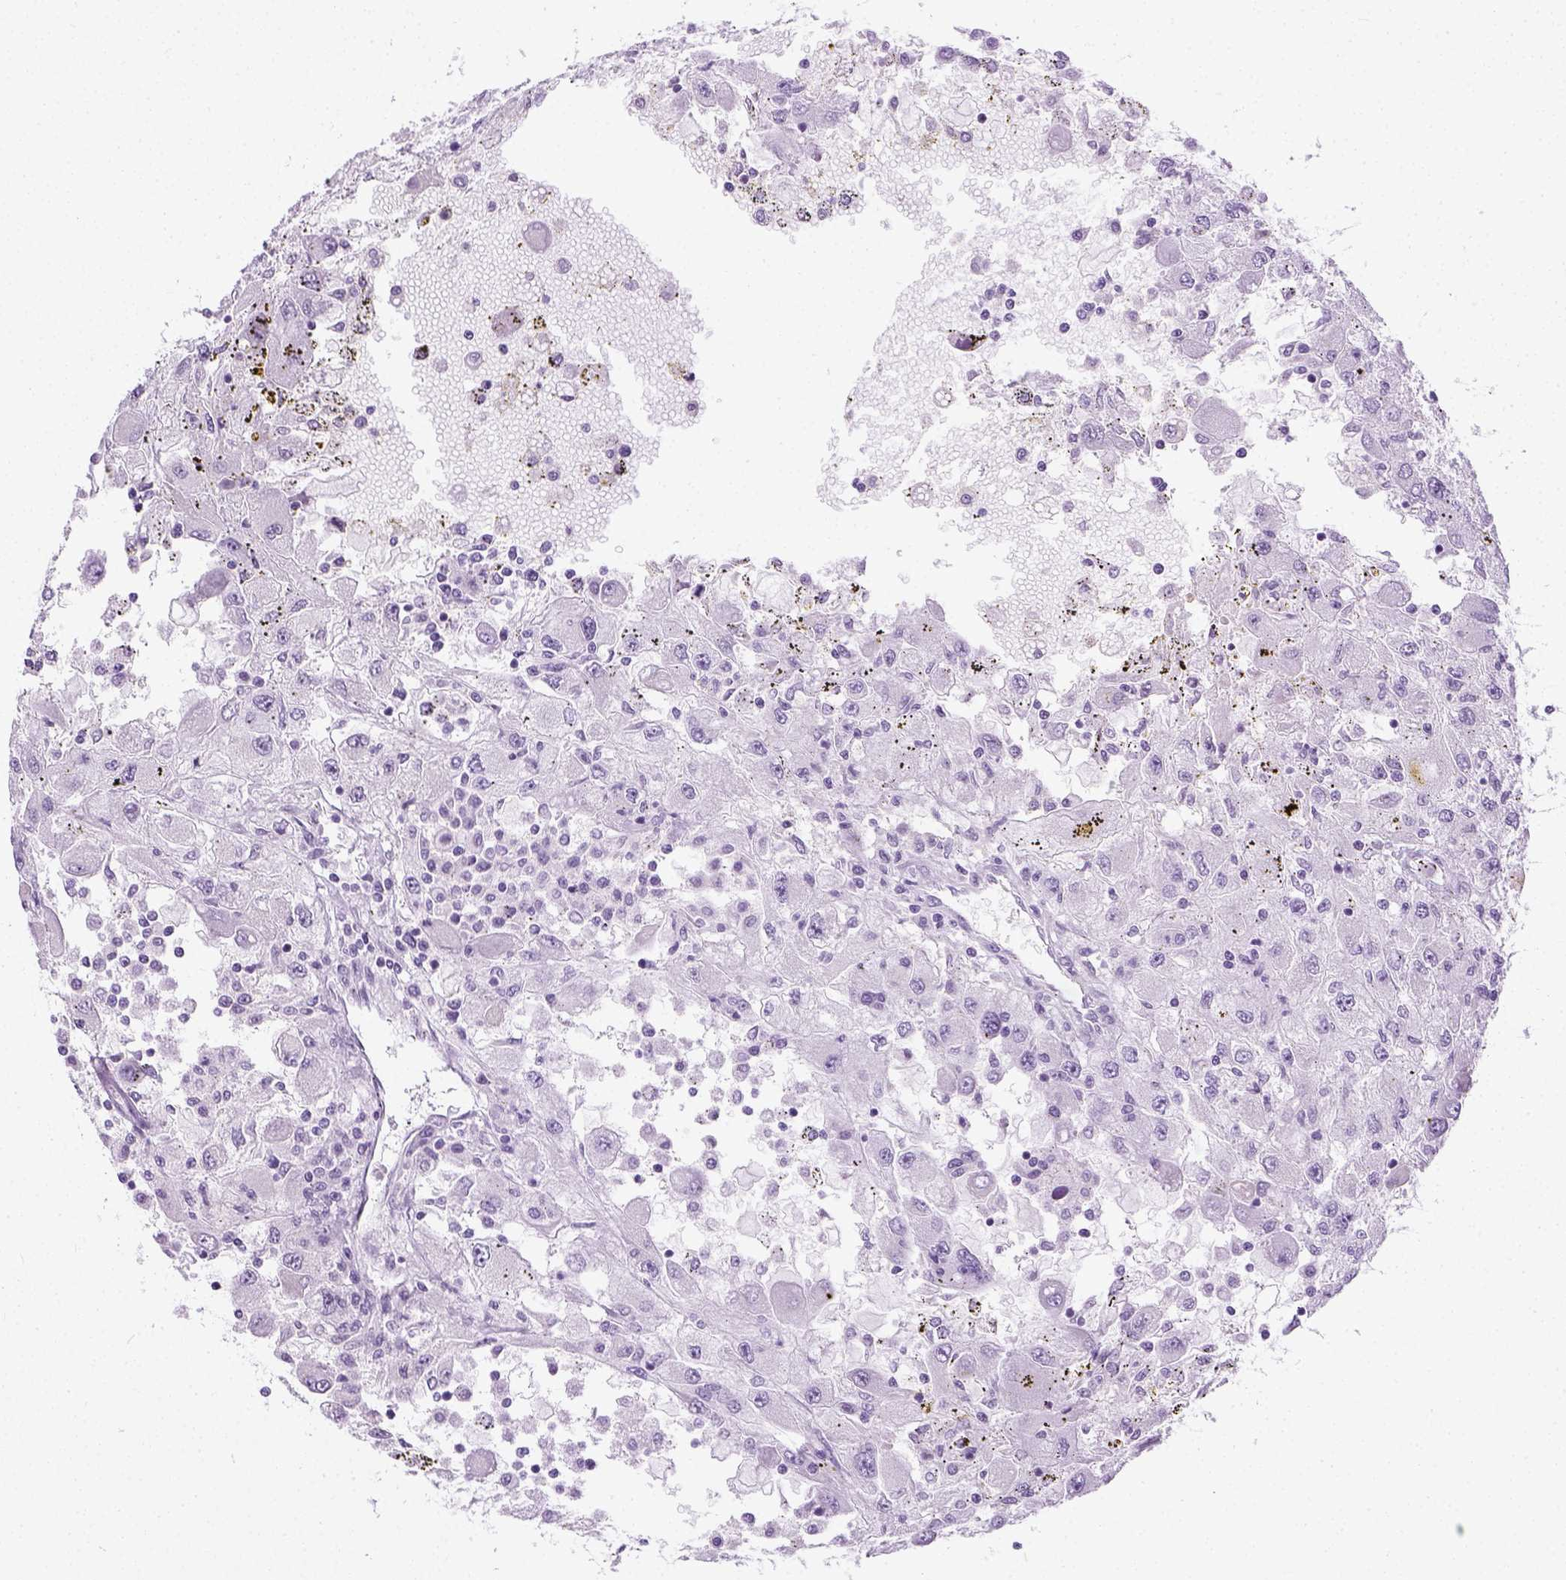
{"staining": {"intensity": "negative", "quantity": "none", "location": "none"}, "tissue": "renal cancer", "cell_type": "Tumor cells", "image_type": "cancer", "snomed": [{"axis": "morphology", "description": "Adenocarcinoma, NOS"}, {"axis": "topography", "description": "Kidney"}], "caption": "Micrograph shows no significant protein positivity in tumor cells of adenocarcinoma (renal). (Stains: DAB (3,3'-diaminobenzidine) IHC with hematoxylin counter stain, Microscopy: brightfield microscopy at high magnification).", "gene": "LGSN", "patient": {"sex": "female", "age": 67}}